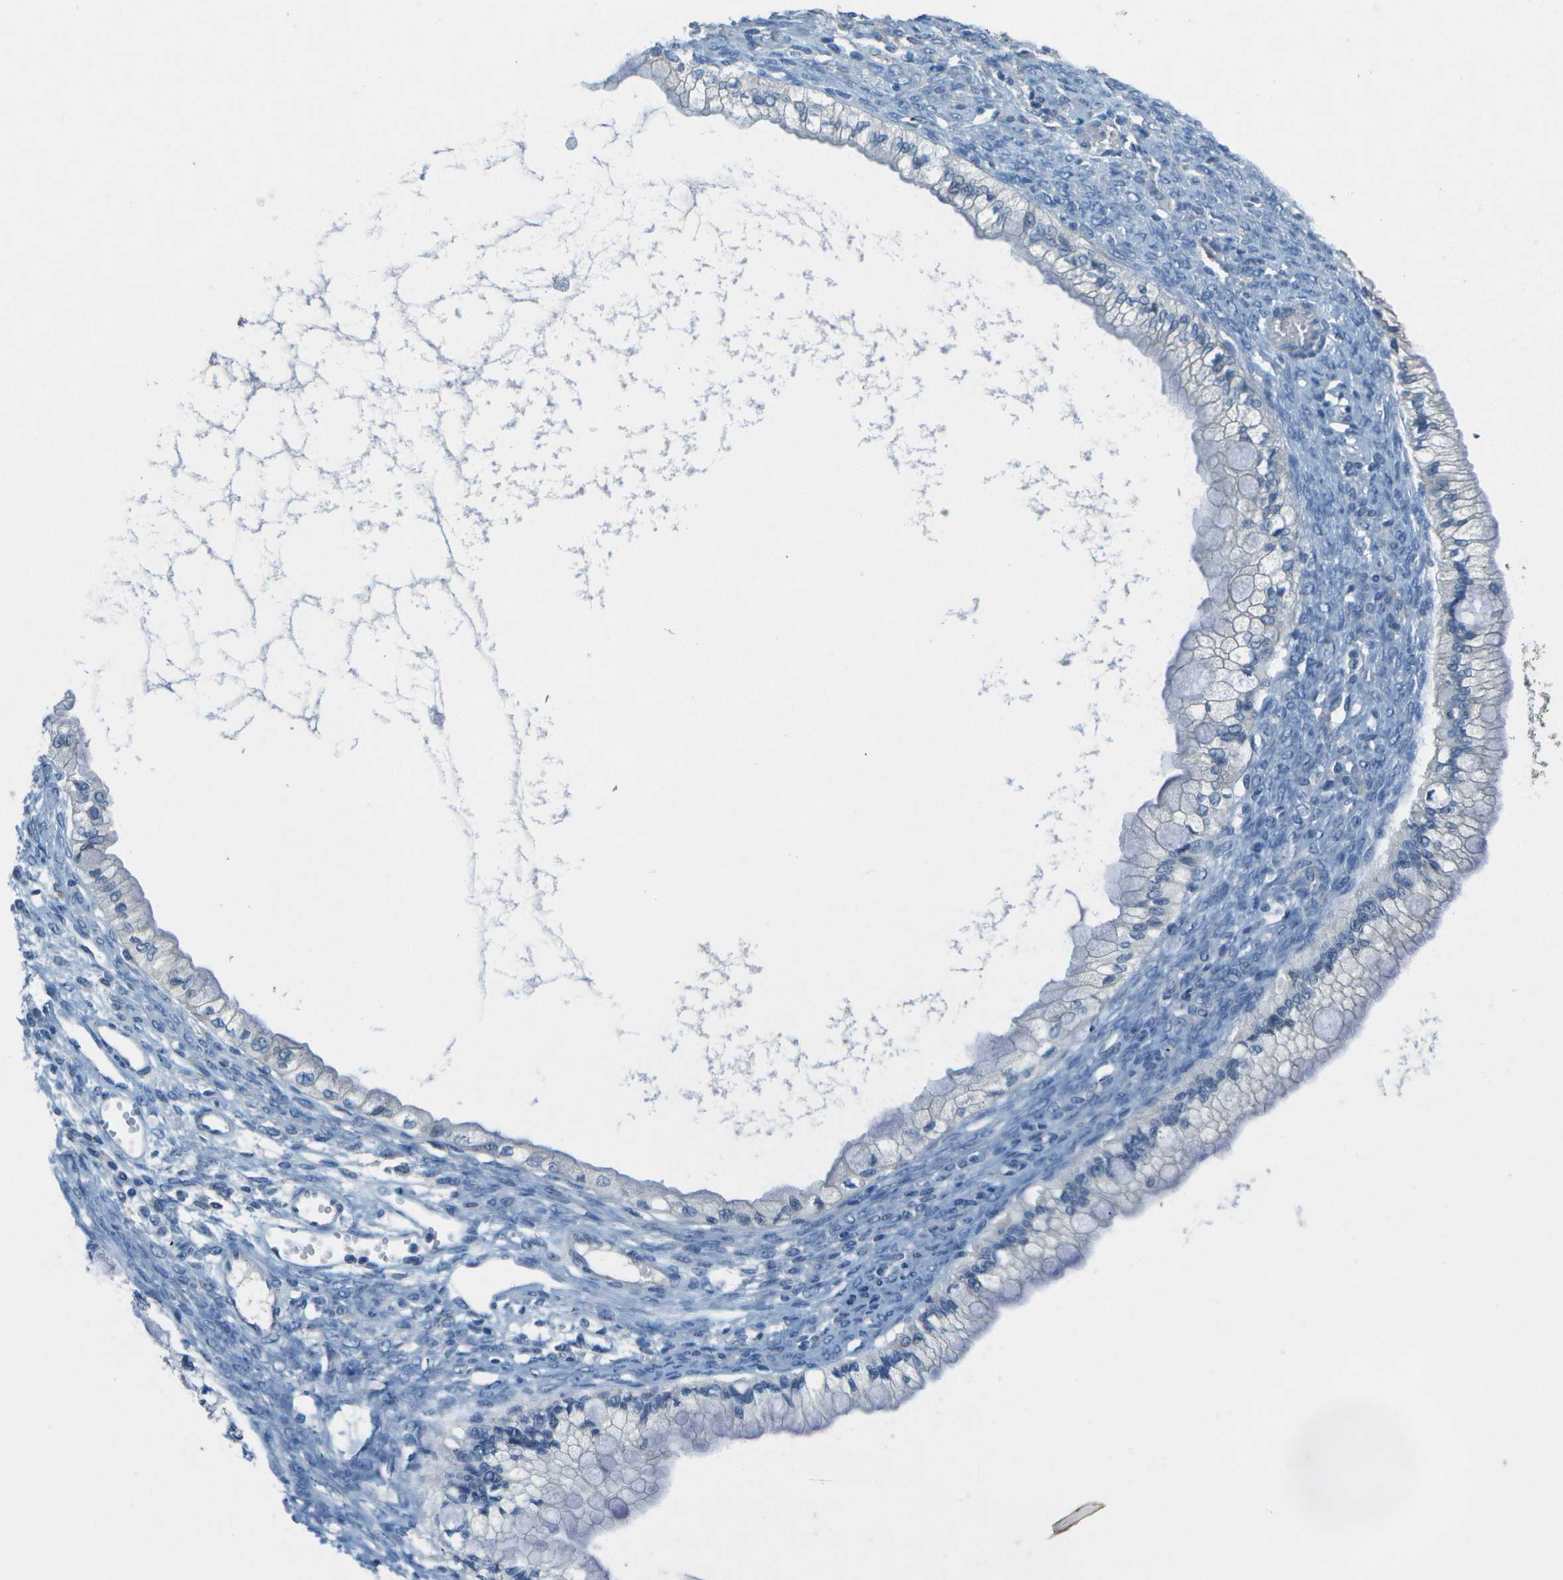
{"staining": {"intensity": "negative", "quantity": "none", "location": "none"}, "tissue": "ovarian cancer", "cell_type": "Tumor cells", "image_type": "cancer", "snomed": [{"axis": "morphology", "description": "Cystadenocarcinoma, mucinous, NOS"}, {"axis": "topography", "description": "Ovary"}], "caption": "The micrograph shows no staining of tumor cells in mucinous cystadenocarcinoma (ovarian).", "gene": "LGI2", "patient": {"sex": "female", "age": 57}}